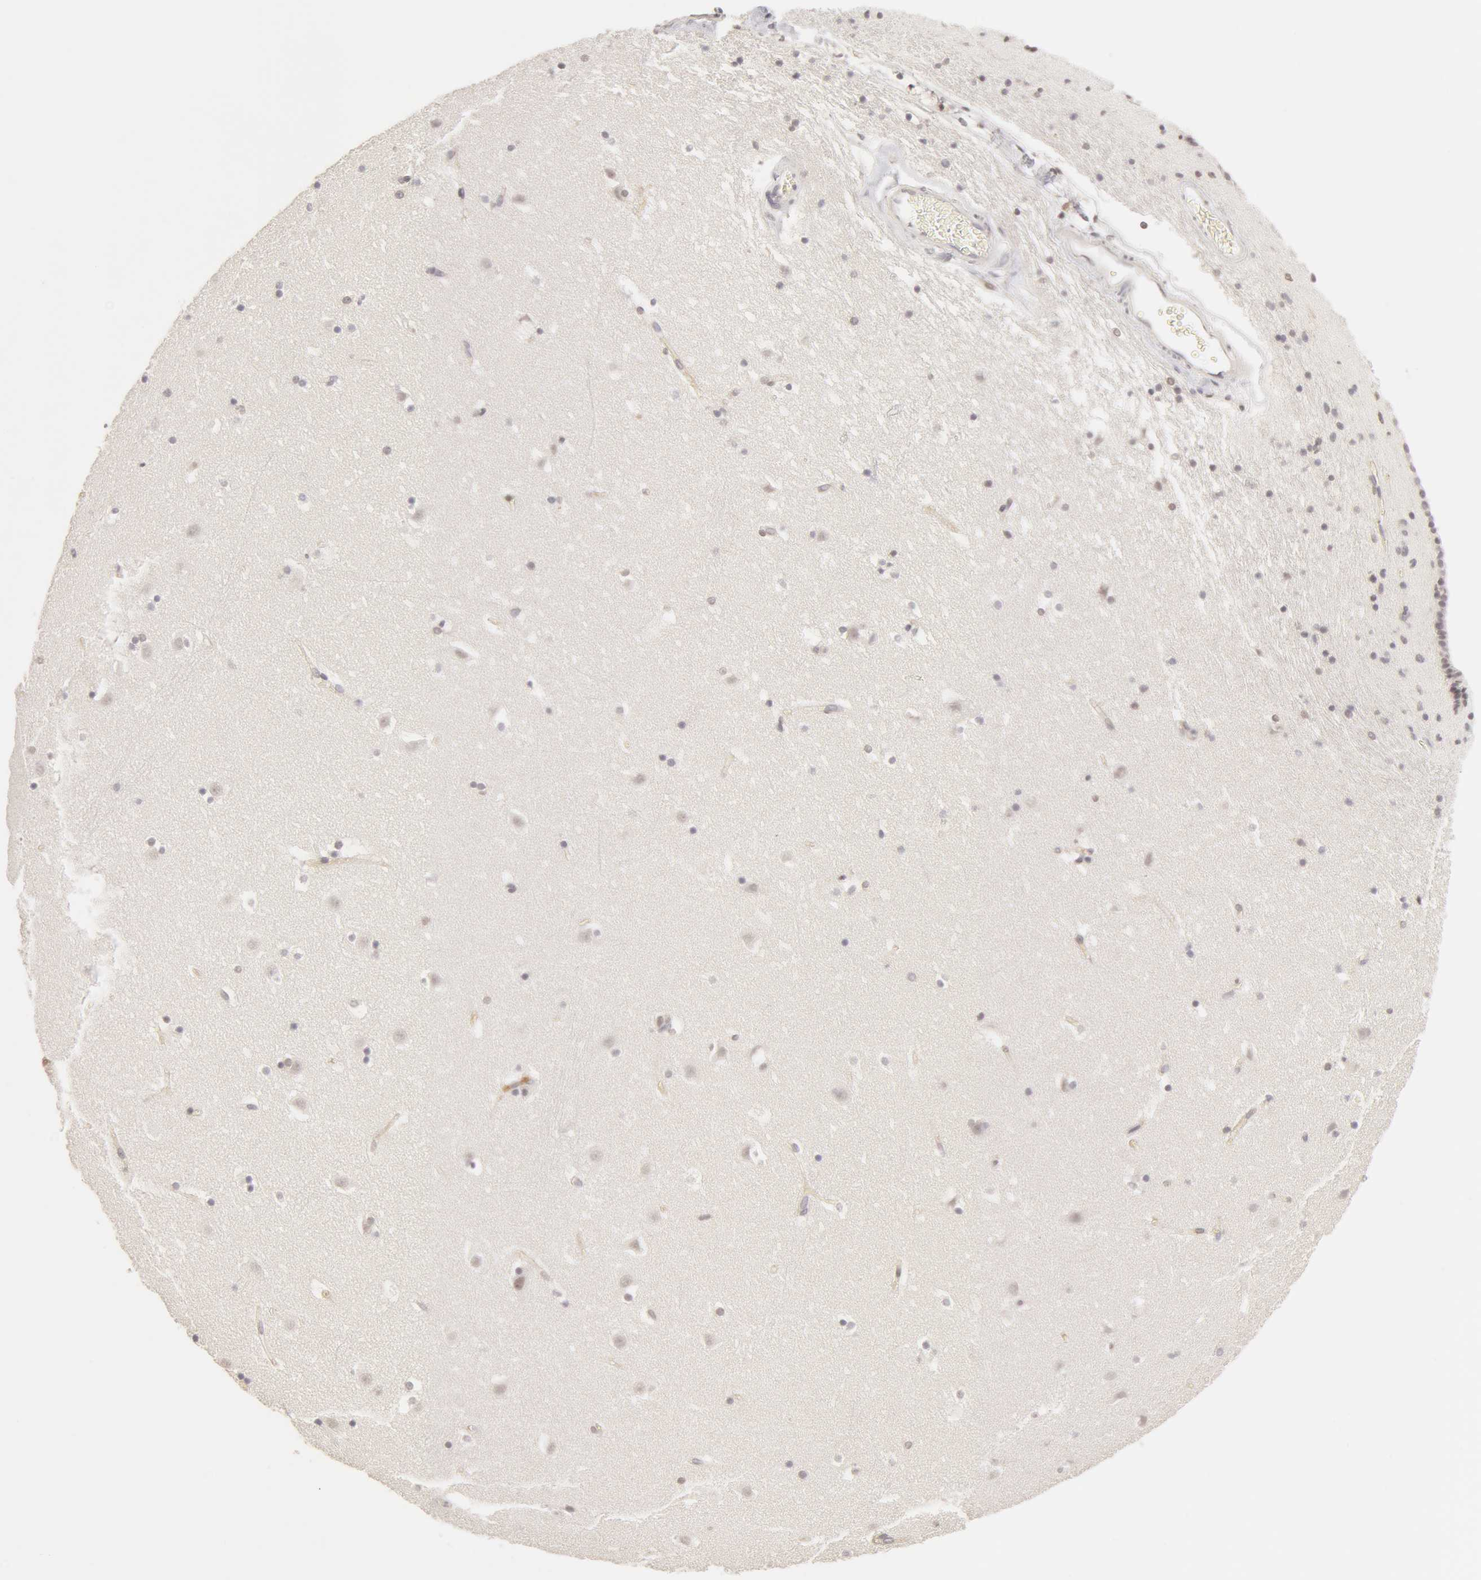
{"staining": {"intensity": "negative", "quantity": "none", "location": "none"}, "tissue": "caudate", "cell_type": "Glial cells", "image_type": "normal", "snomed": [{"axis": "morphology", "description": "Normal tissue, NOS"}, {"axis": "topography", "description": "Lateral ventricle wall"}], "caption": "Immunohistochemistry of benign human caudate displays no positivity in glial cells.", "gene": "ADAM10", "patient": {"sex": "male", "age": 45}}